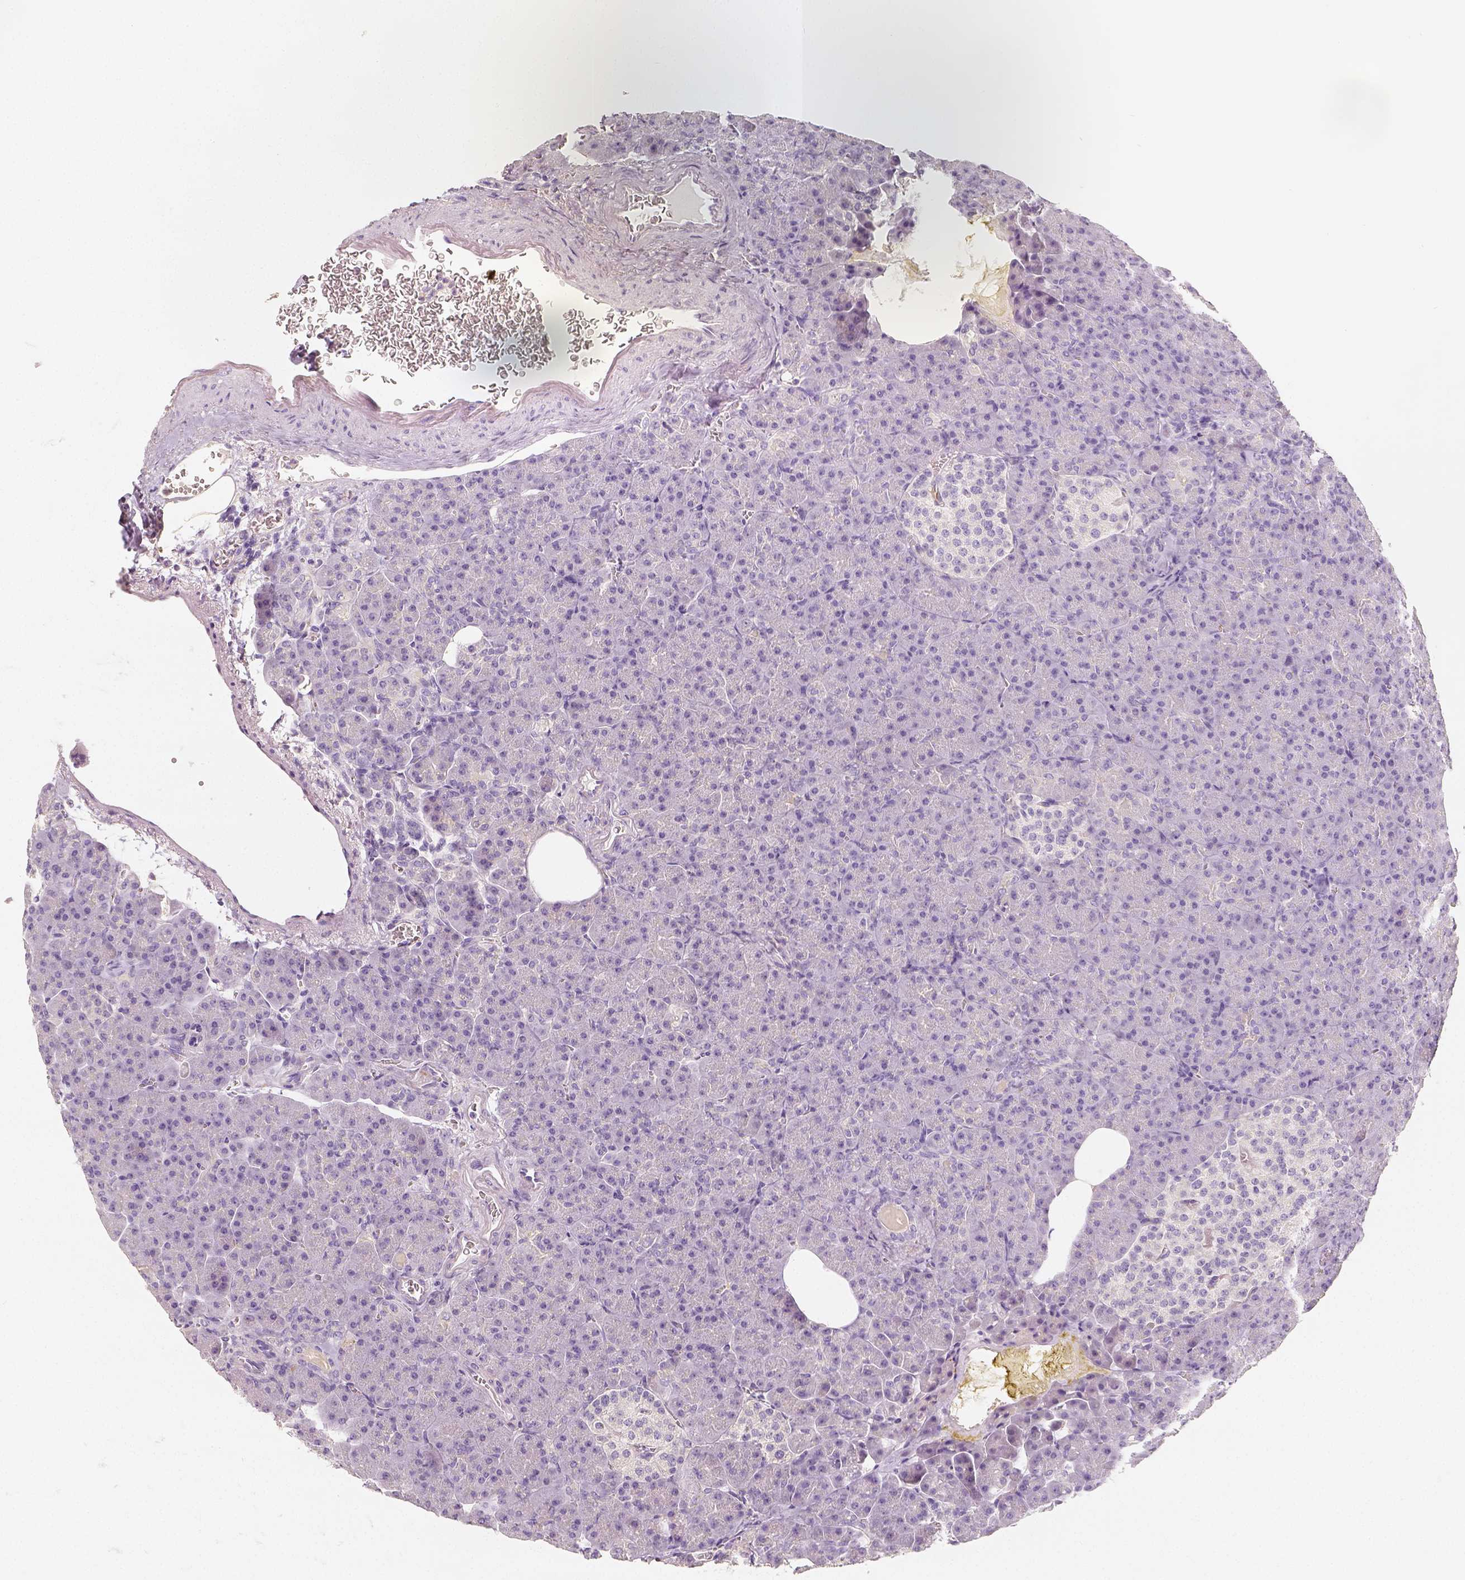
{"staining": {"intensity": "negative", "quantity": "none", "location": "none"}, "tissue": "pancreas", "cell_type": "Exocrine glandular cells", "image_type": "normal", "snomed": [{"axis": "morphology", "description": "Normal tissue, NOS"}, {"axis": "topography", "description": "Pancreas"}], "caption": "A high-resolution micrograph shows immunohistochemistry staining of unremarkable pancreas, which displays no significant expression in exocrine glandular cells. (Stains: DAB (3,3'-diaminobenzidine) immunohistochemistry (IHC) with hematoxylin counter stain, Microscopy: brightfield microscopy at high magnification).", "gene": "THY1", "patient": {"sex": "female", "age": 74}}